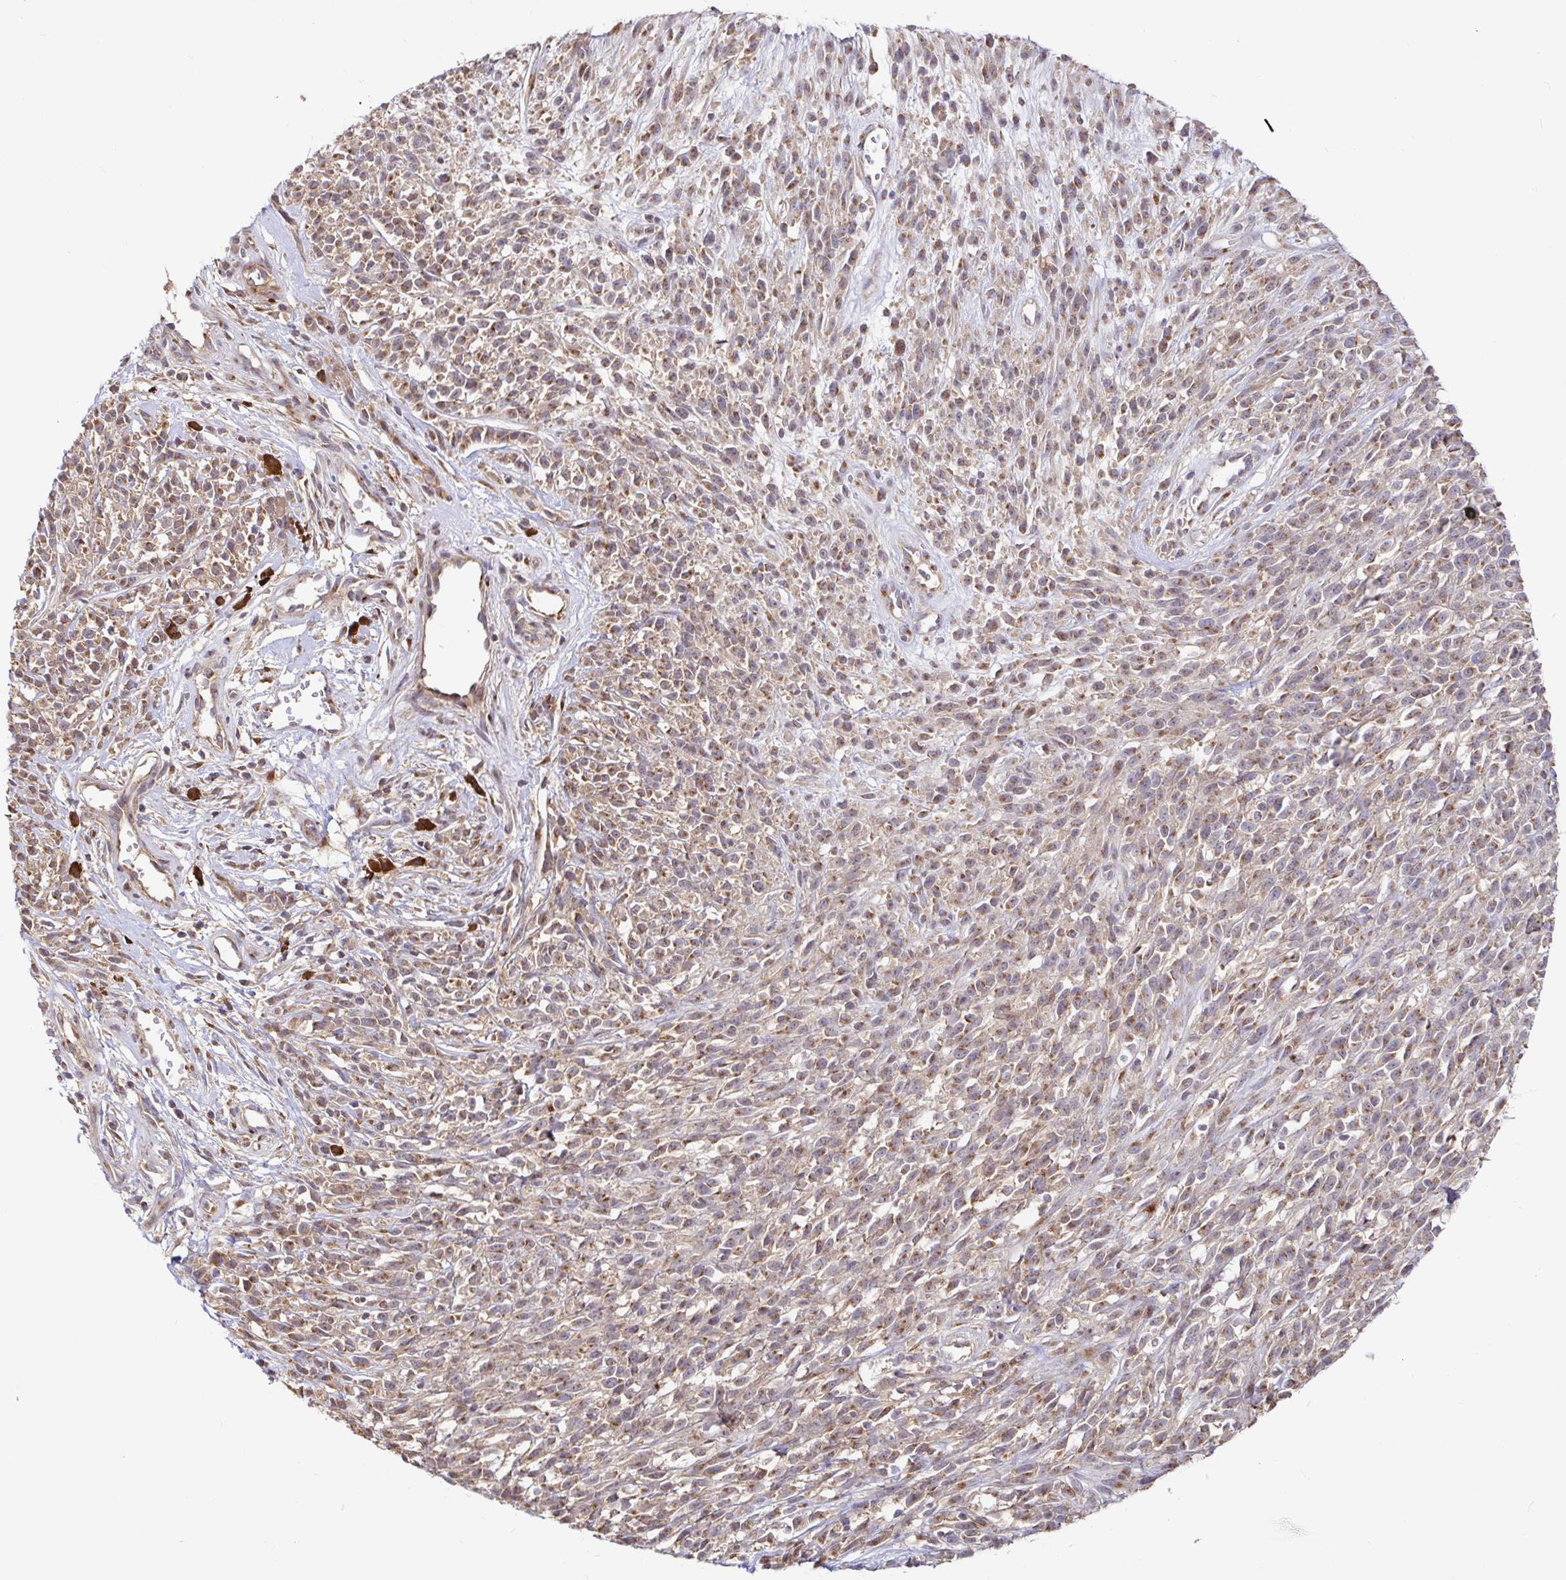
{"staining": {"intensity": "moderate", "quantity": ">75%", "location": "cytoplasmic/membranous"}, "tissue": "melanoma", "cell_type": "Tumor cells", "image_type": "cancer", "snomed": [{"axis": "morphology", "description": "Malignant melanoma, NOS"}, {"axis": "topography", "description": "Skin"}, {"axis": "topography", "description": "Skin of trunk"}], "caption": "Tumor cells demonstrate moderate cytoplasmic/membranous expression in approximately >75% of cells in melanoma.", "gene": "ELP1", "patient": {"sex": "male", "age": 74}}